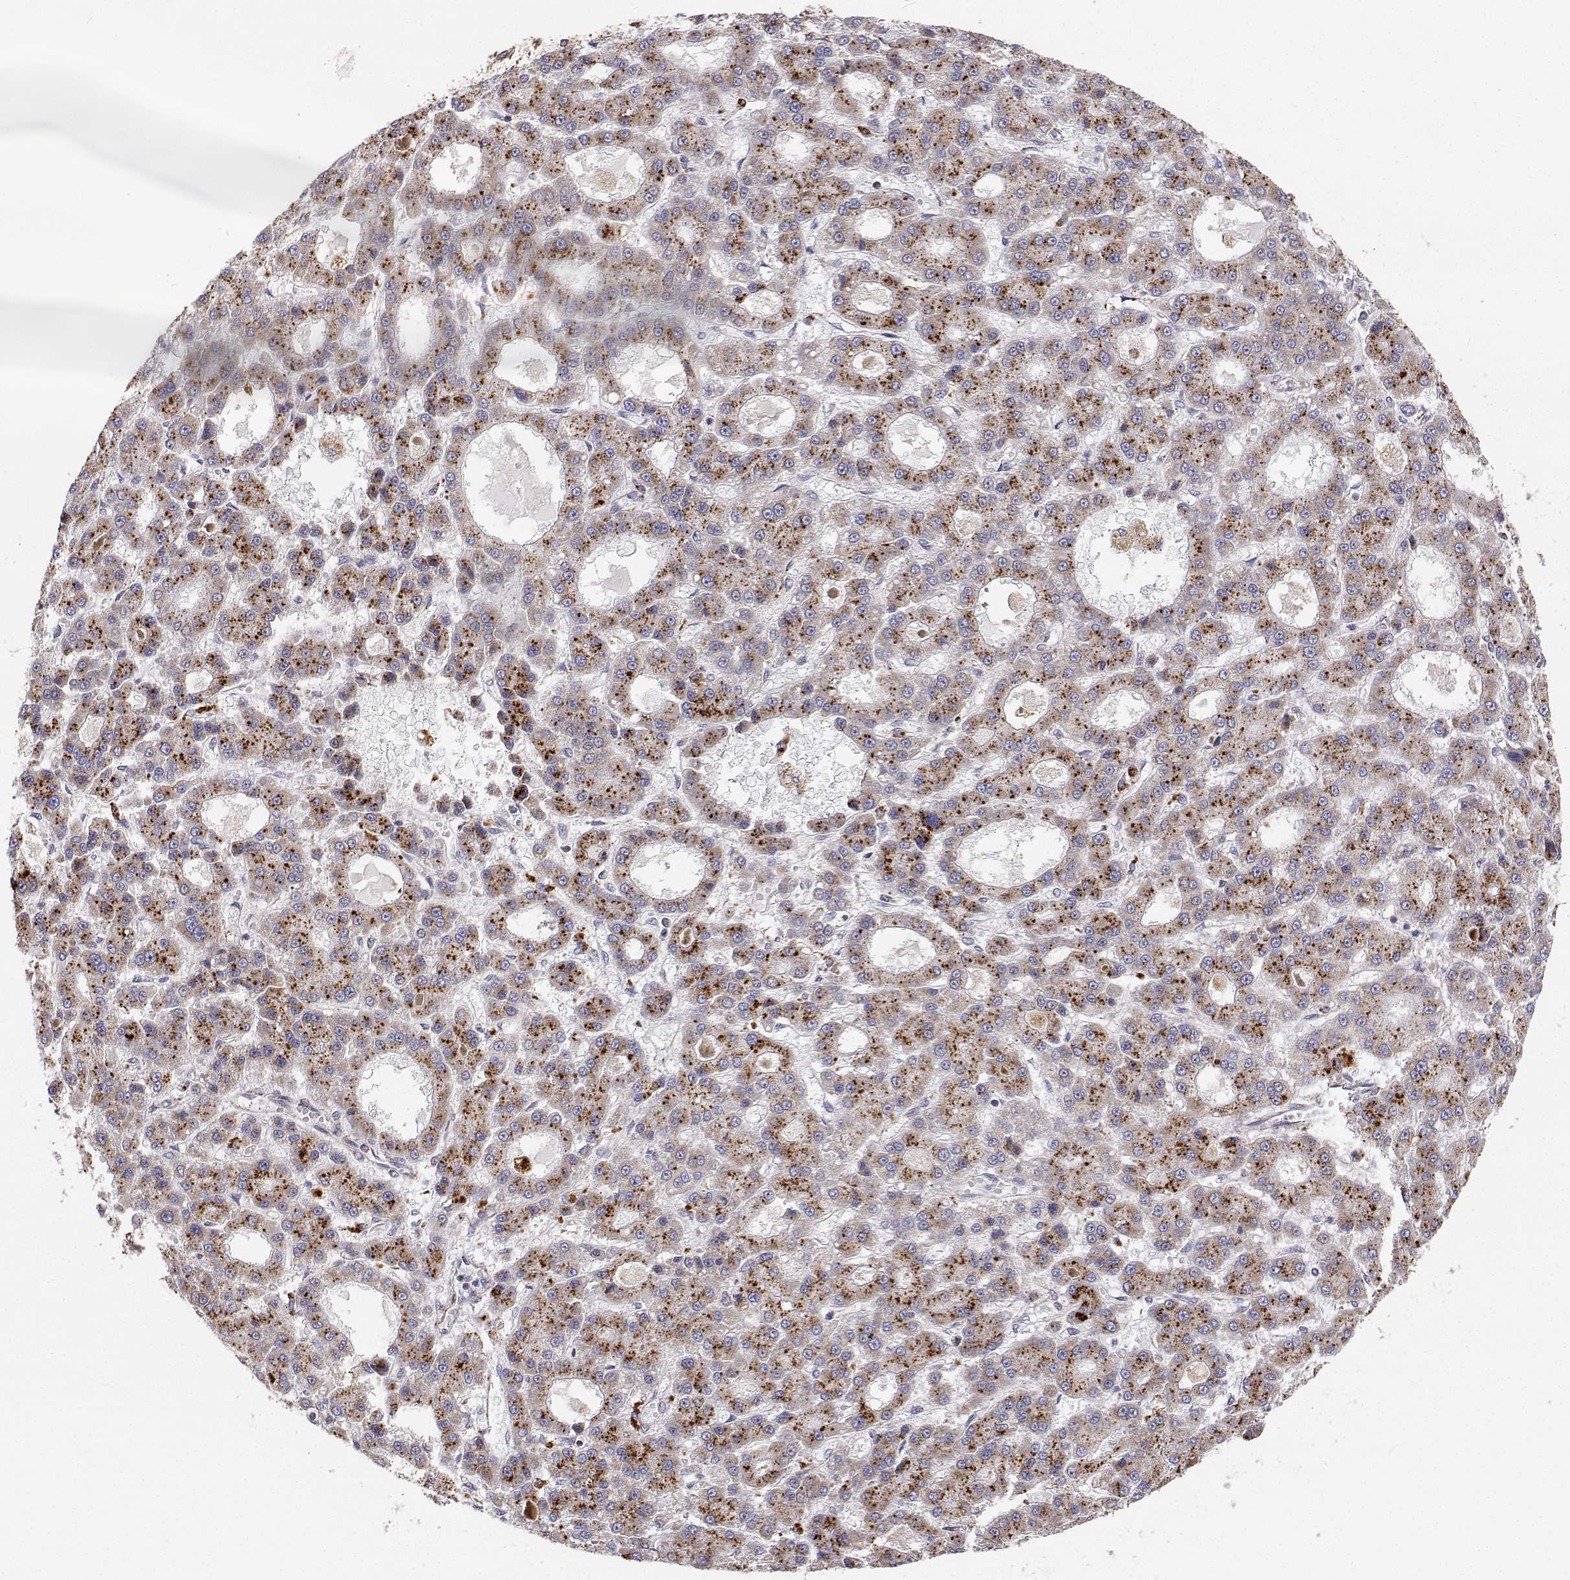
{"staining": {"intensity": "strong", "quantity": ">75%", "location": "cytoplasmic/membranous"}, "tissue": "liver cancer", "cell_type": "Tumor cells", "image_type": "cancer", "snomed": [{"axis": "morphology", "description": "Carcinoma, Hepatocellular, NOS"}, {"axis": "topography", "description": "Liver"}], "caption": "Liver cancer stained with IHC demonstrates strong cytoplasmic/membranous positivity in approximately >75% of tumor cells.", "gene": "SPICE1", "patient": {"sex": "male", "age": 70}}